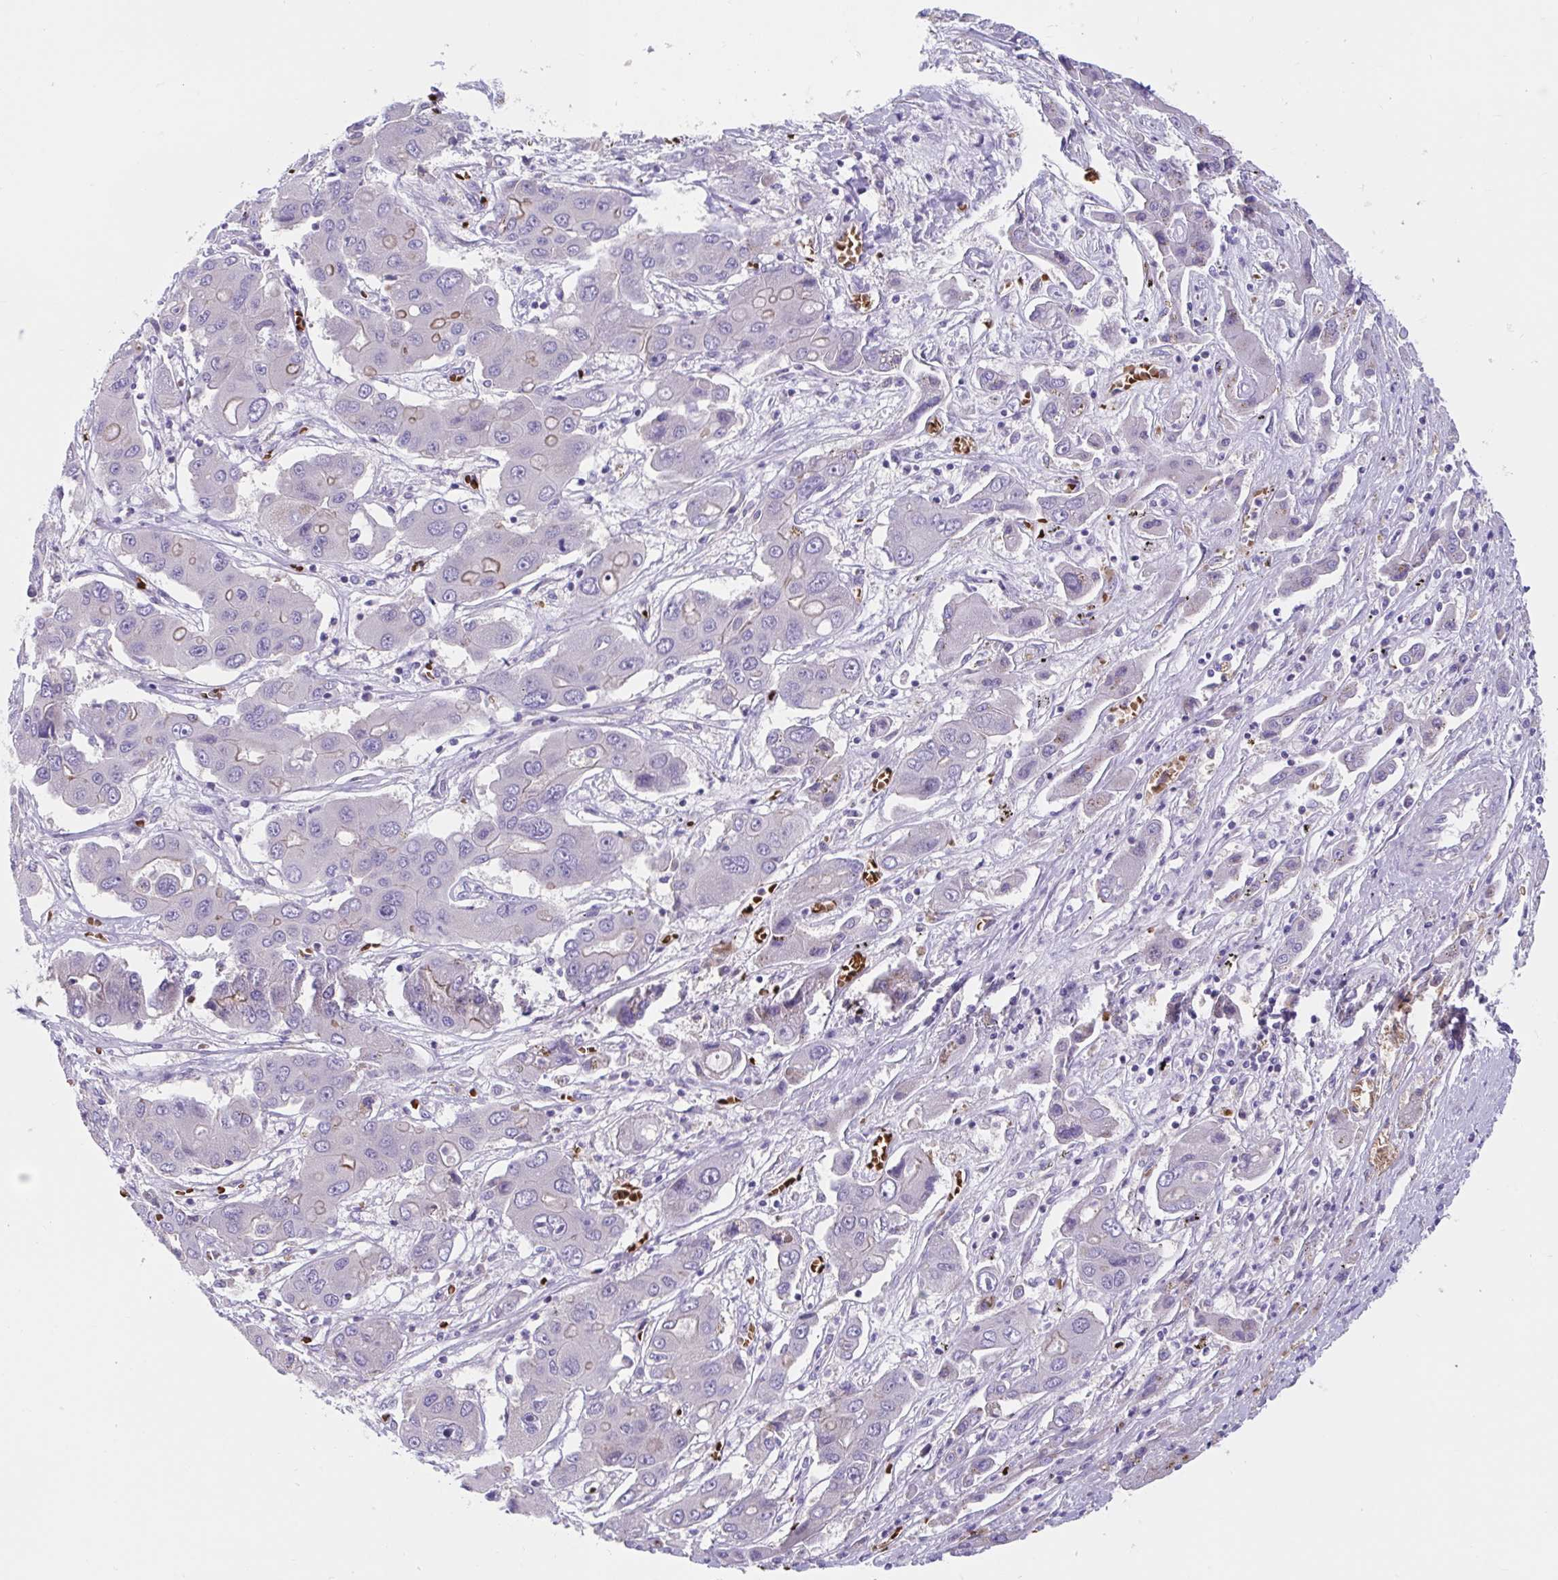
{"staining": {"intensity": "weak", "quantity": "<25%", "location": "cytoplasmic/membranous"}, "tissue": "liver cancer", "cell_type": "Tumor cells", "image_type": "cancer", "snomed": [{"axis": "morphology", "description": "Cholangiocarcinoma"}, {"axis": "topography", "description": "Liver"}], "caption": "Immunohistochemistry of liver cholangiocarcinoma reveals no expression in tumor cells. (DAB immunohistochemistry, high magnification).", "gene": "TTC30B", "patient": {"sex": "male", "age": 67}}